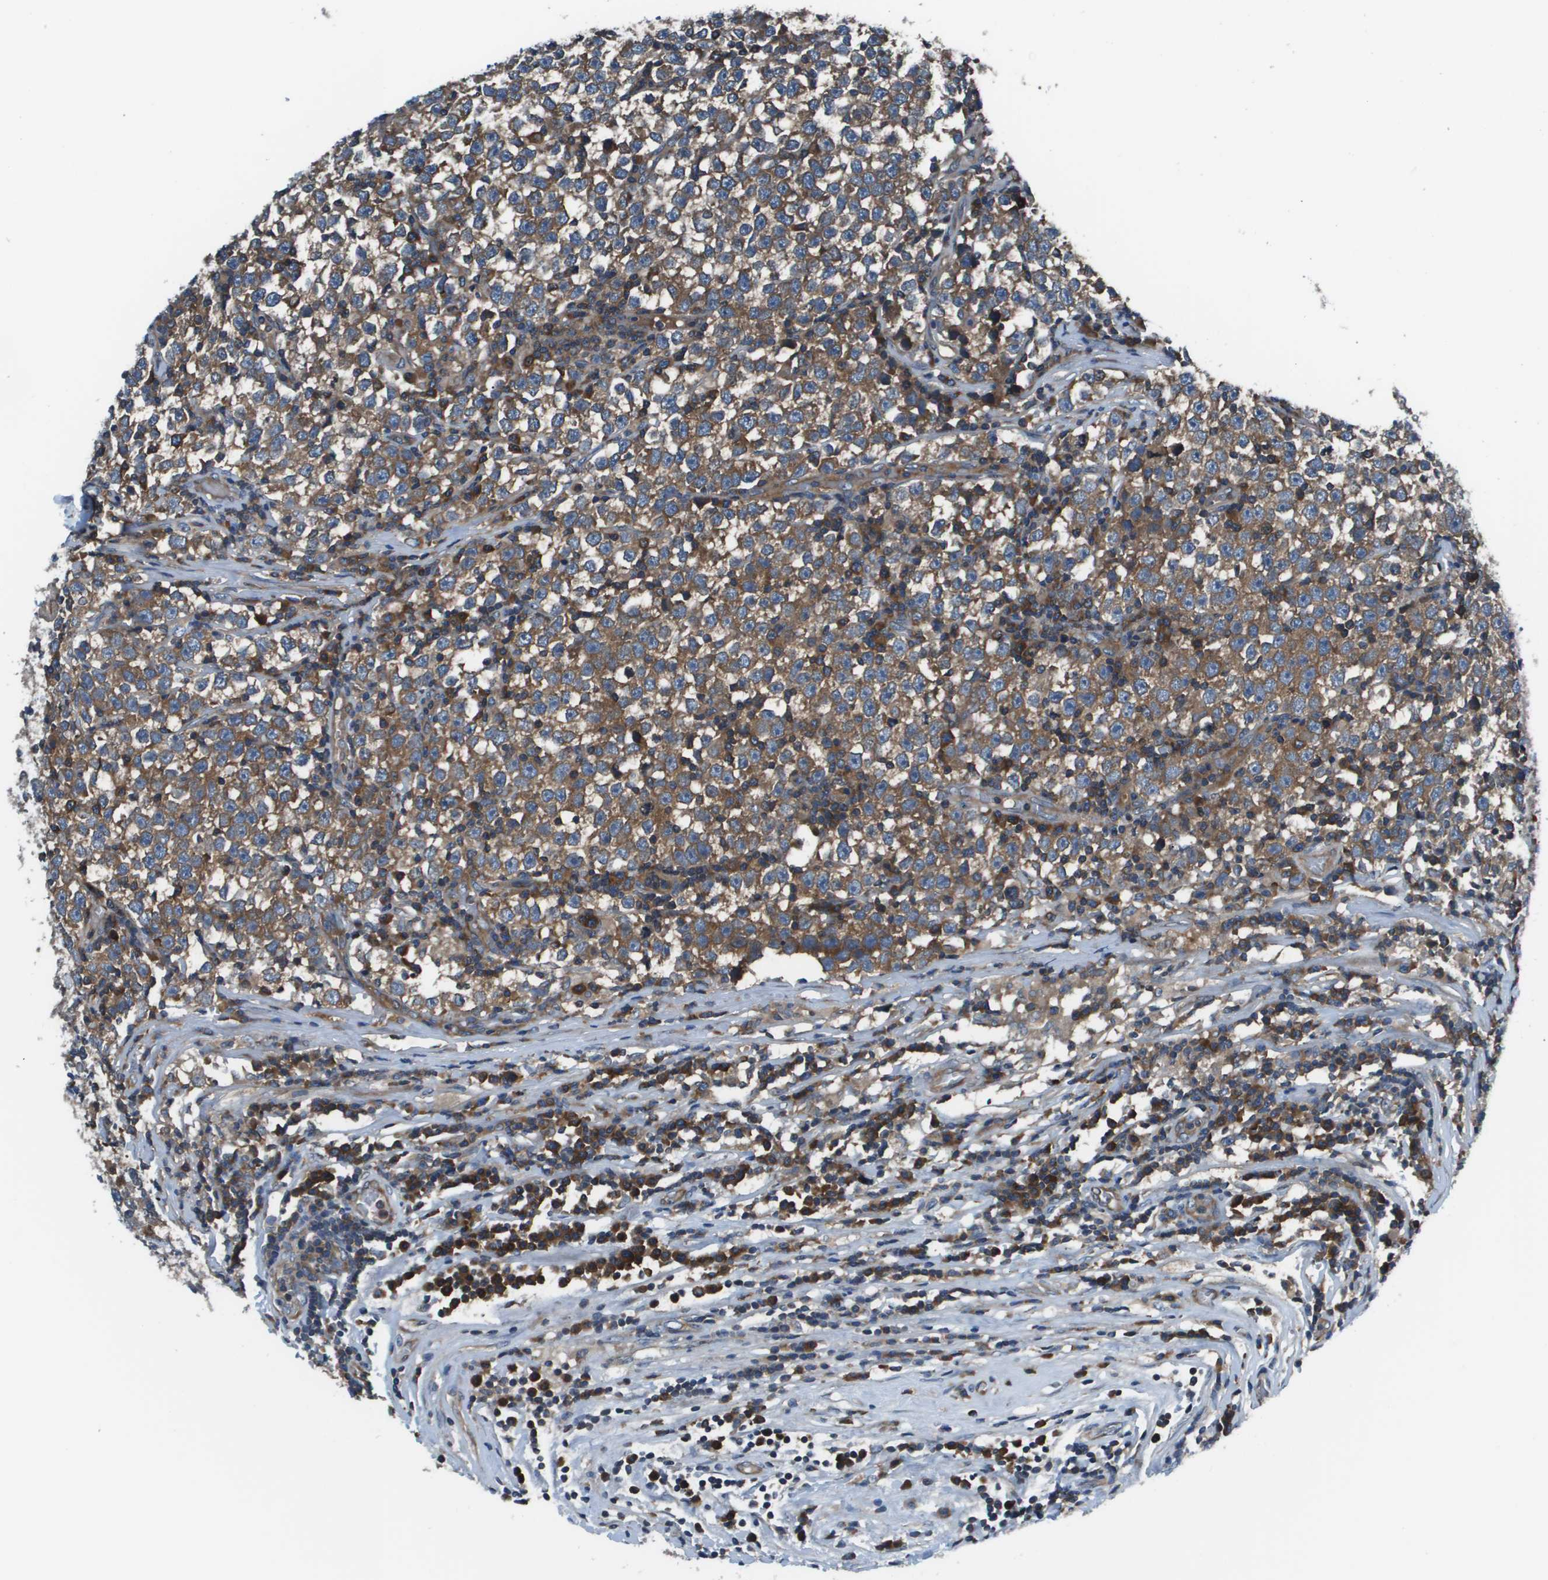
{"staining": {"intensity": "moderate", "quantity": ">75%", "location": "cytoplasmic/membranous"}, "tissue": "testis cancer", "cell_type": "Tumor cells", "image_type": "cancer", "snomed": [{"axis": "morphology", "description": "Seminoma, NOS"}, {"axis": "topography", "description": "Testis"}], "caption": "Brown immunohistochemical staining in human testis cancer (seminoma) shows moderate cytoplasmic/membranous positivity in approximately >75% of tumor cells.", "gene": "EIF3B", "patient": {"sex": "male", "age": 43}}